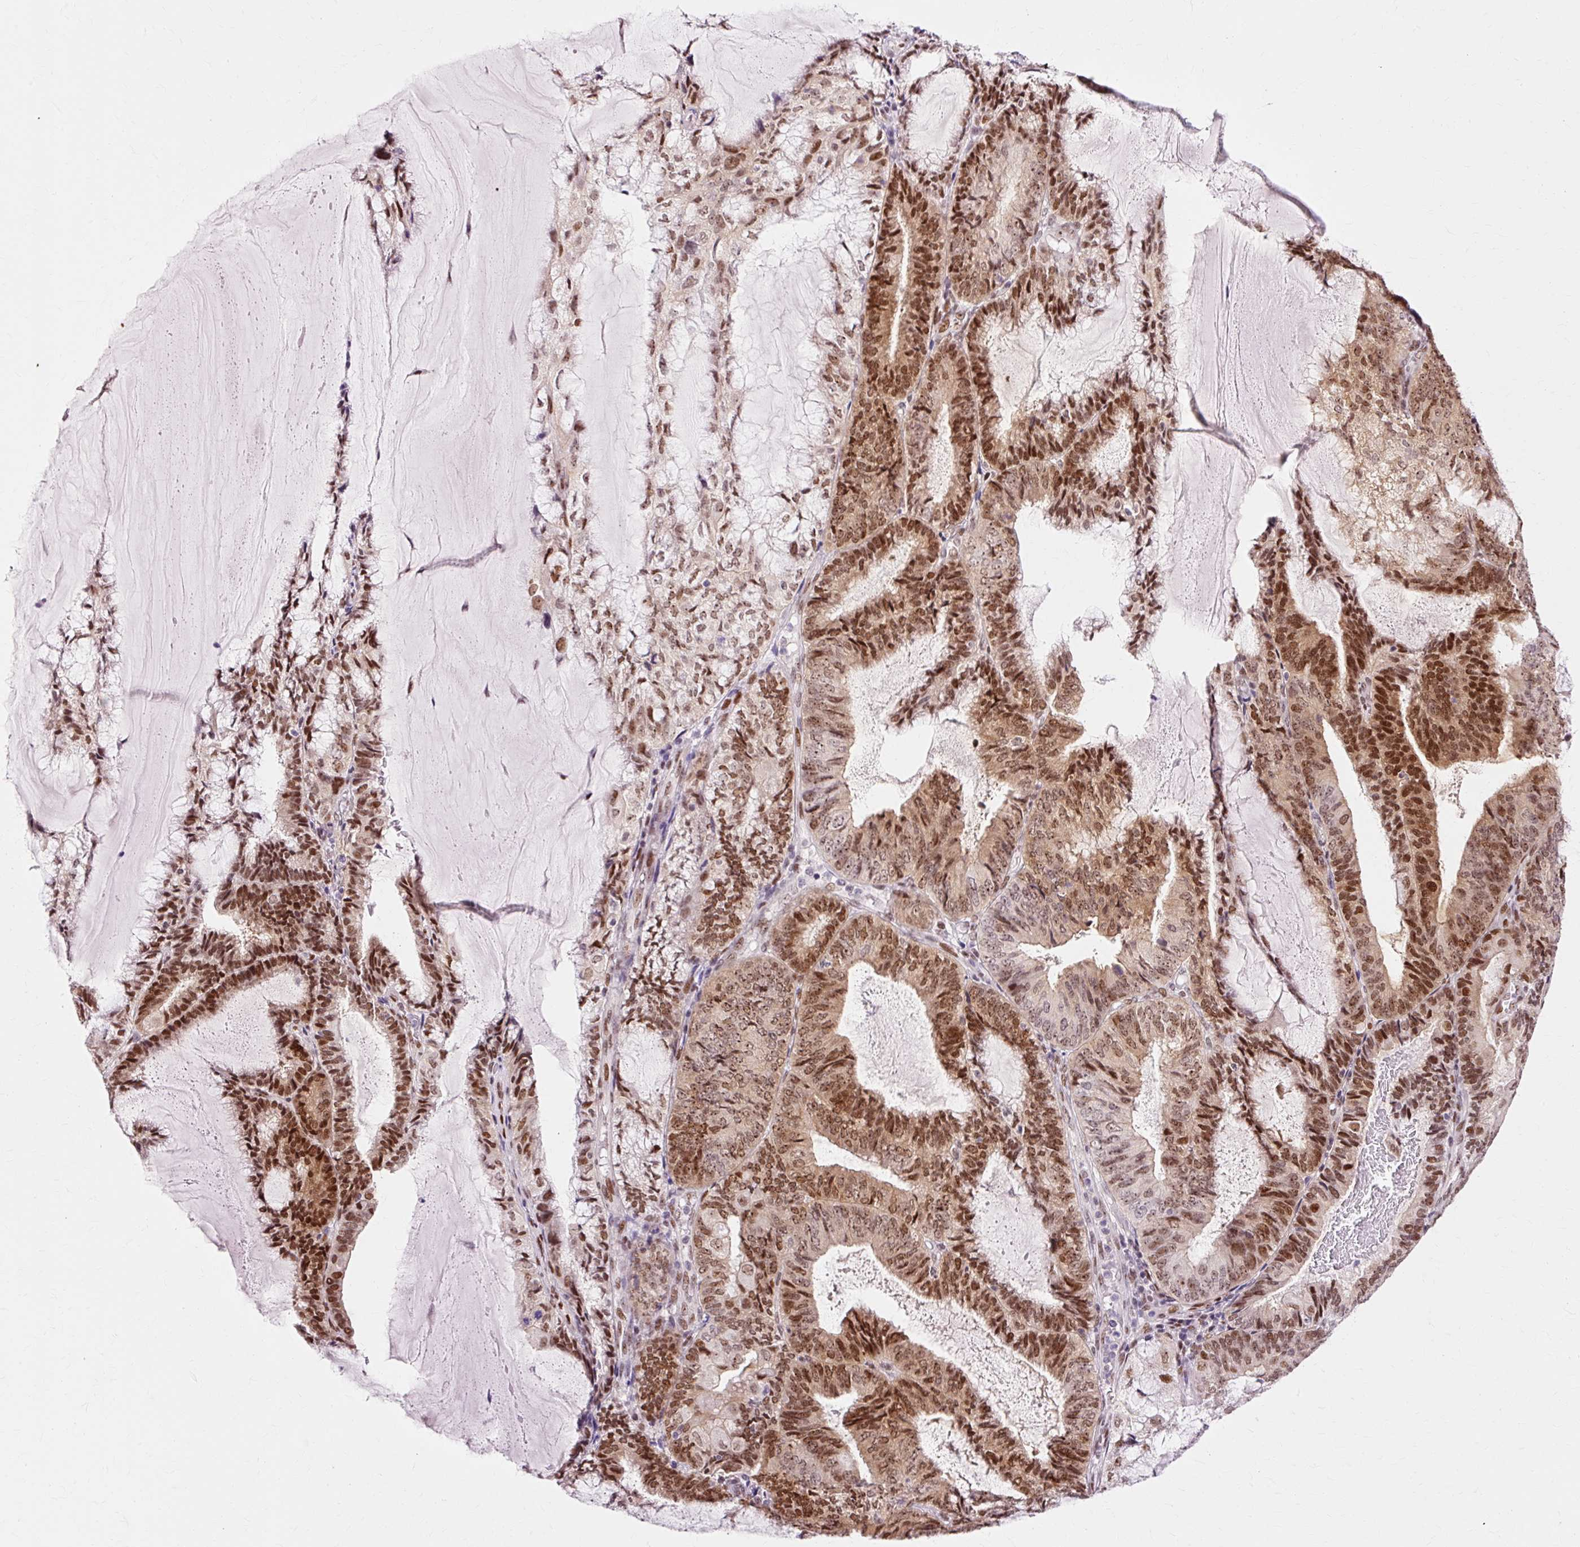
{"staining": {"intensity": "strong", "quantity": "25%-75%", "location": "cytoplasmic/membranous,nuclear"}, "tissue": "endometrial cancer", "cell_type": "Tumor cells", "image_type": "cancer", "snomed": [{"axis": "morphology", "description": "Adenocarcinoma, NOS"}, {"axis": "topography", "description": "Endometrium"}], "caption": "Immunohistochemistry (IHC) of endometrial adenocarcinoma reveals high levels of strong cytoplasmic/membranous and nuclear staining in about 25%-75% of tumor cells.", "gene": "MACROD2", "patient": {"sex": "female", "age": 81}}